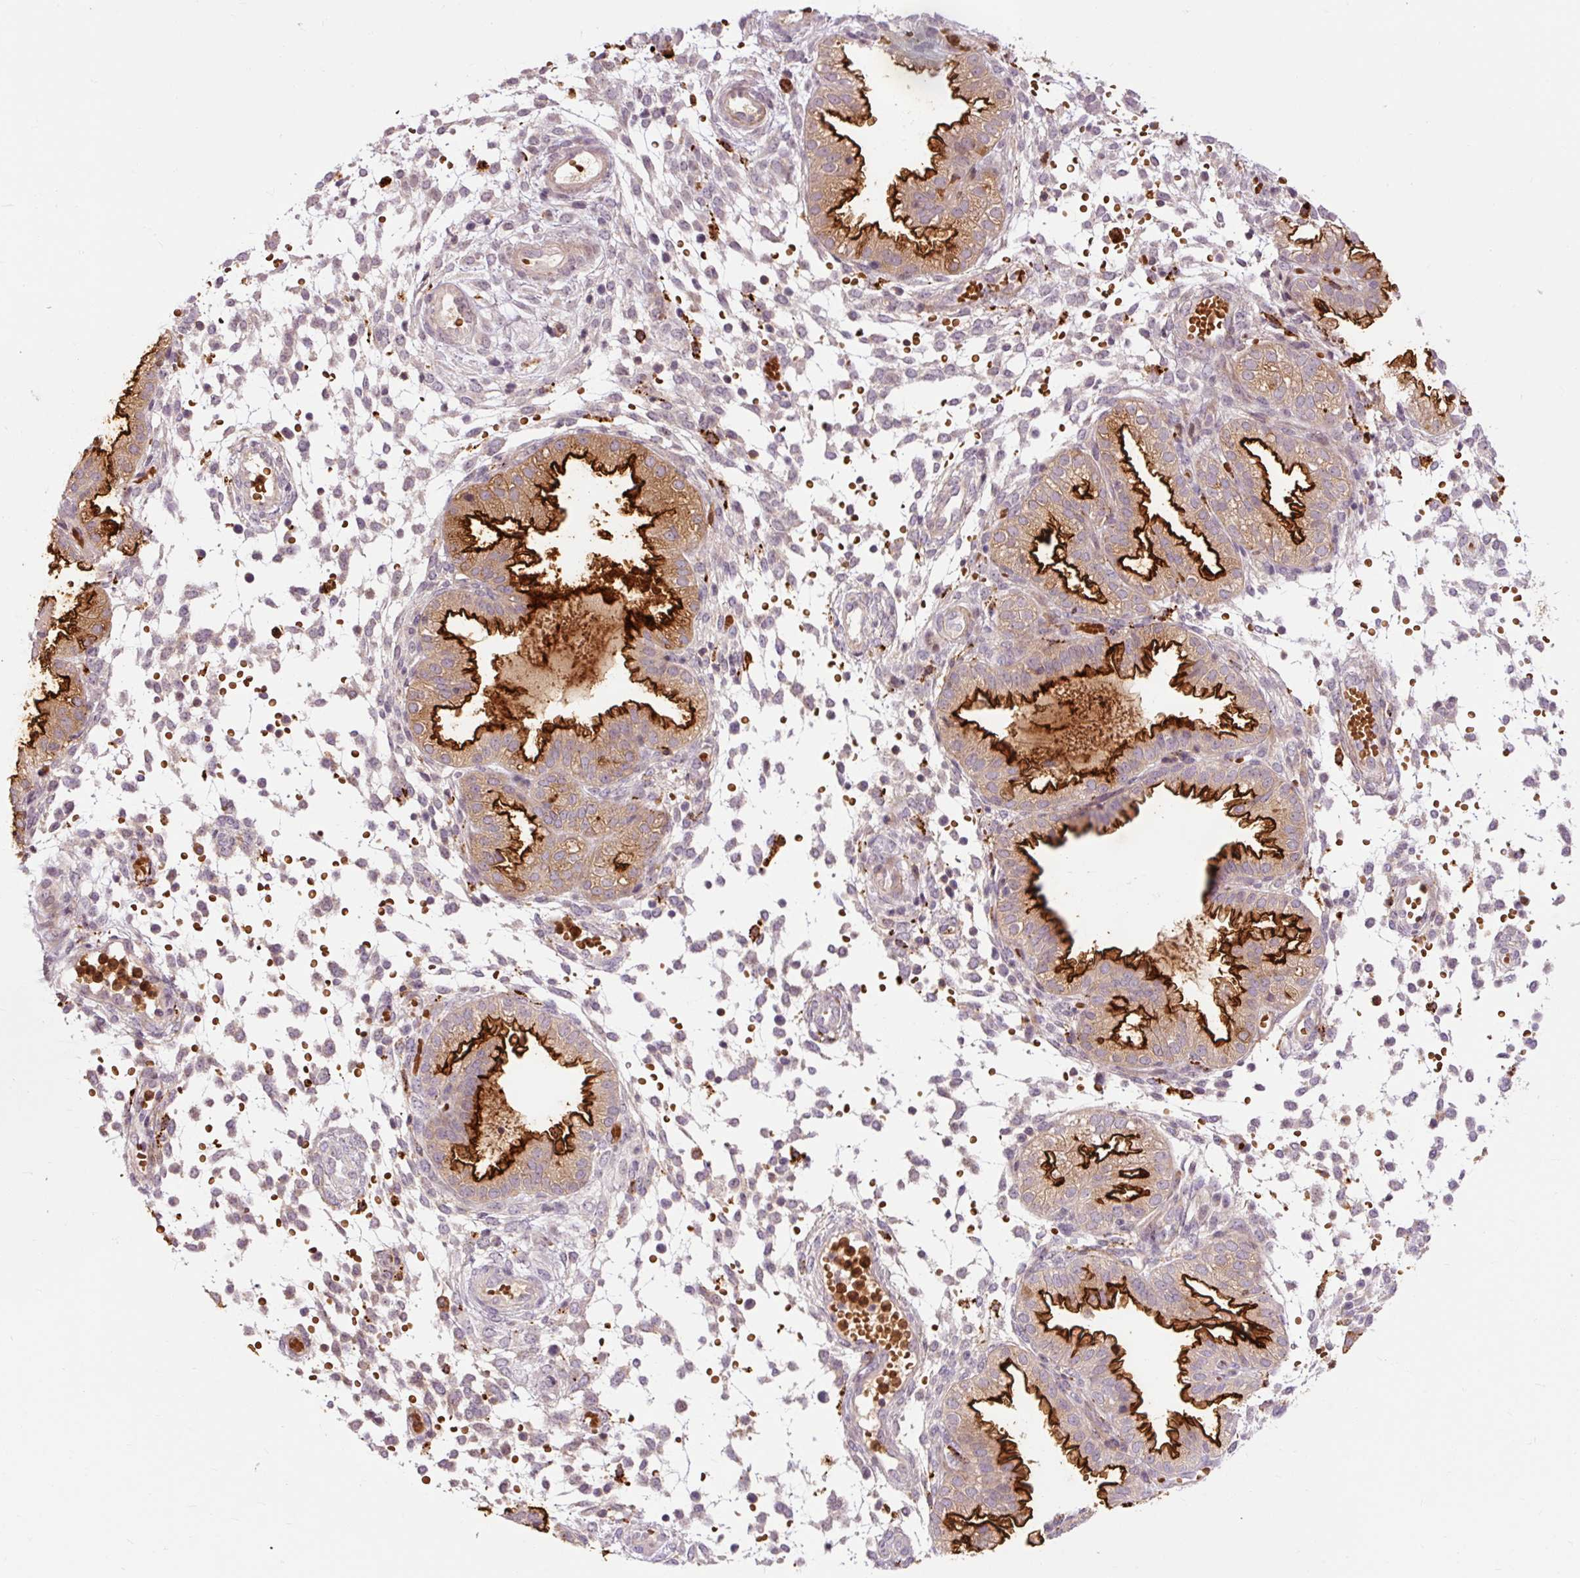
{"staining": {"intensity": "weak", "quantity": "25%-75%", "location": "cytoplasmic/membranous"}, "tissue": "endometrium", "cell_type": "Cells in endometrial stroma", "image_type": "normal", "snomed": [{"axis": "morphology", "description": "Normal tissue, NOS"}, {"axis": "topography", "description": "Endometrium"}], "caption": "Human endometrium stained for a protein (brown) reveals weak cytoplasmic/membranous positive expression in approximately 25%-75% of cells in endometrial stroma.", "gene": "CEBPZ", "patient": {"sex": "female", "age": 33}}